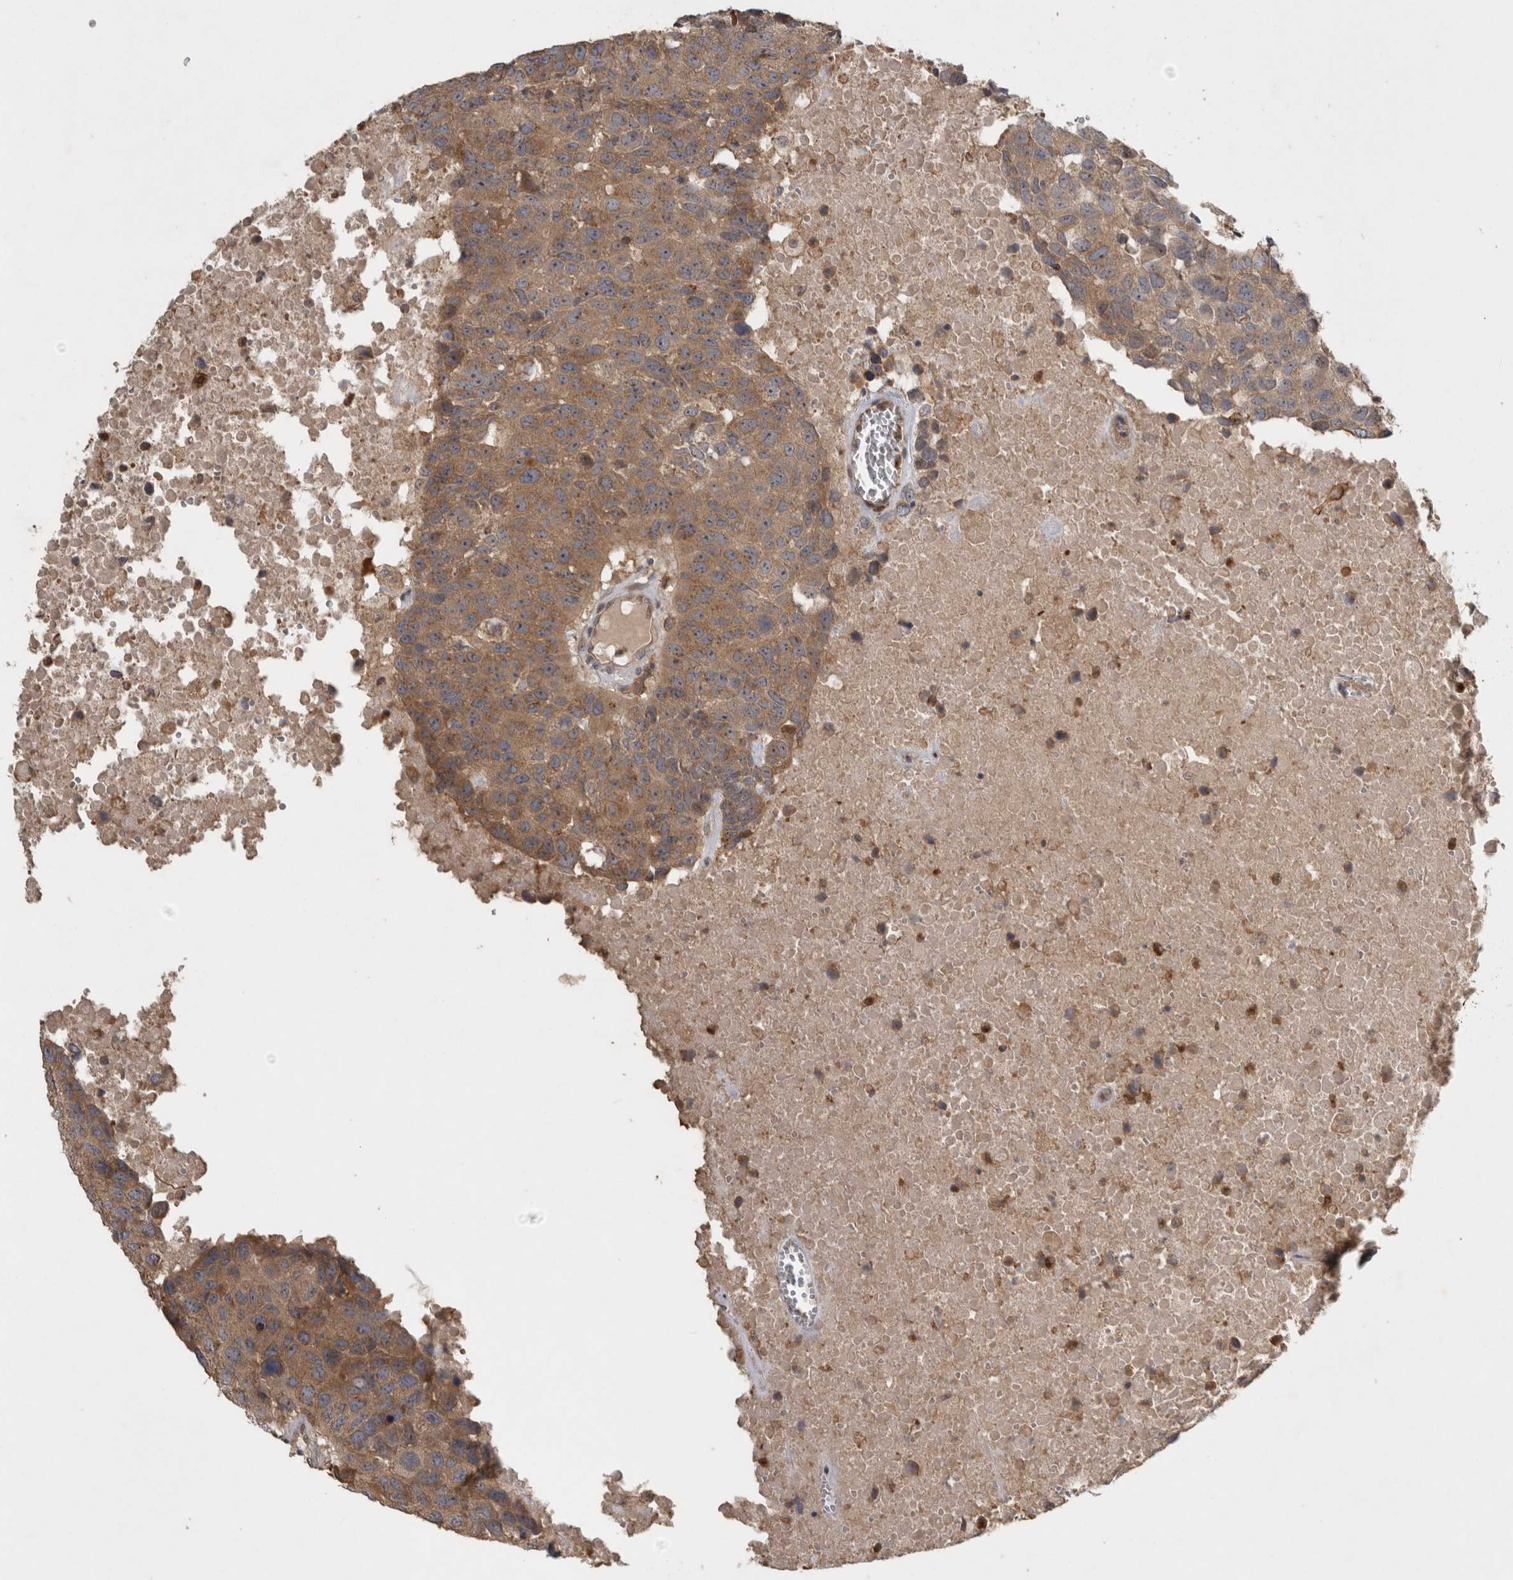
{"staining": {"intensity": "moderate", "quantity": ">75%", "location": "cytoplasmic/membranous"}, "tissue": "head and neck cancer", "cell_type": "Tumor cells", "image_type": "cancer", "snomed": [{"axis": "morphology", "description": "Squamous cell carcinoma, NOS"}, {"axis": "topography", "description": "Head-Neck"}], "caption": "DAB immunohistochemical staining of human head and neck squamous cell carcinoma demonstrates moderate cytoplasmic/membranous protein expression in approximately >75% of tumor cells.", "gene": "VEPH1", "patient": {"sex": "male", "age": 66}}